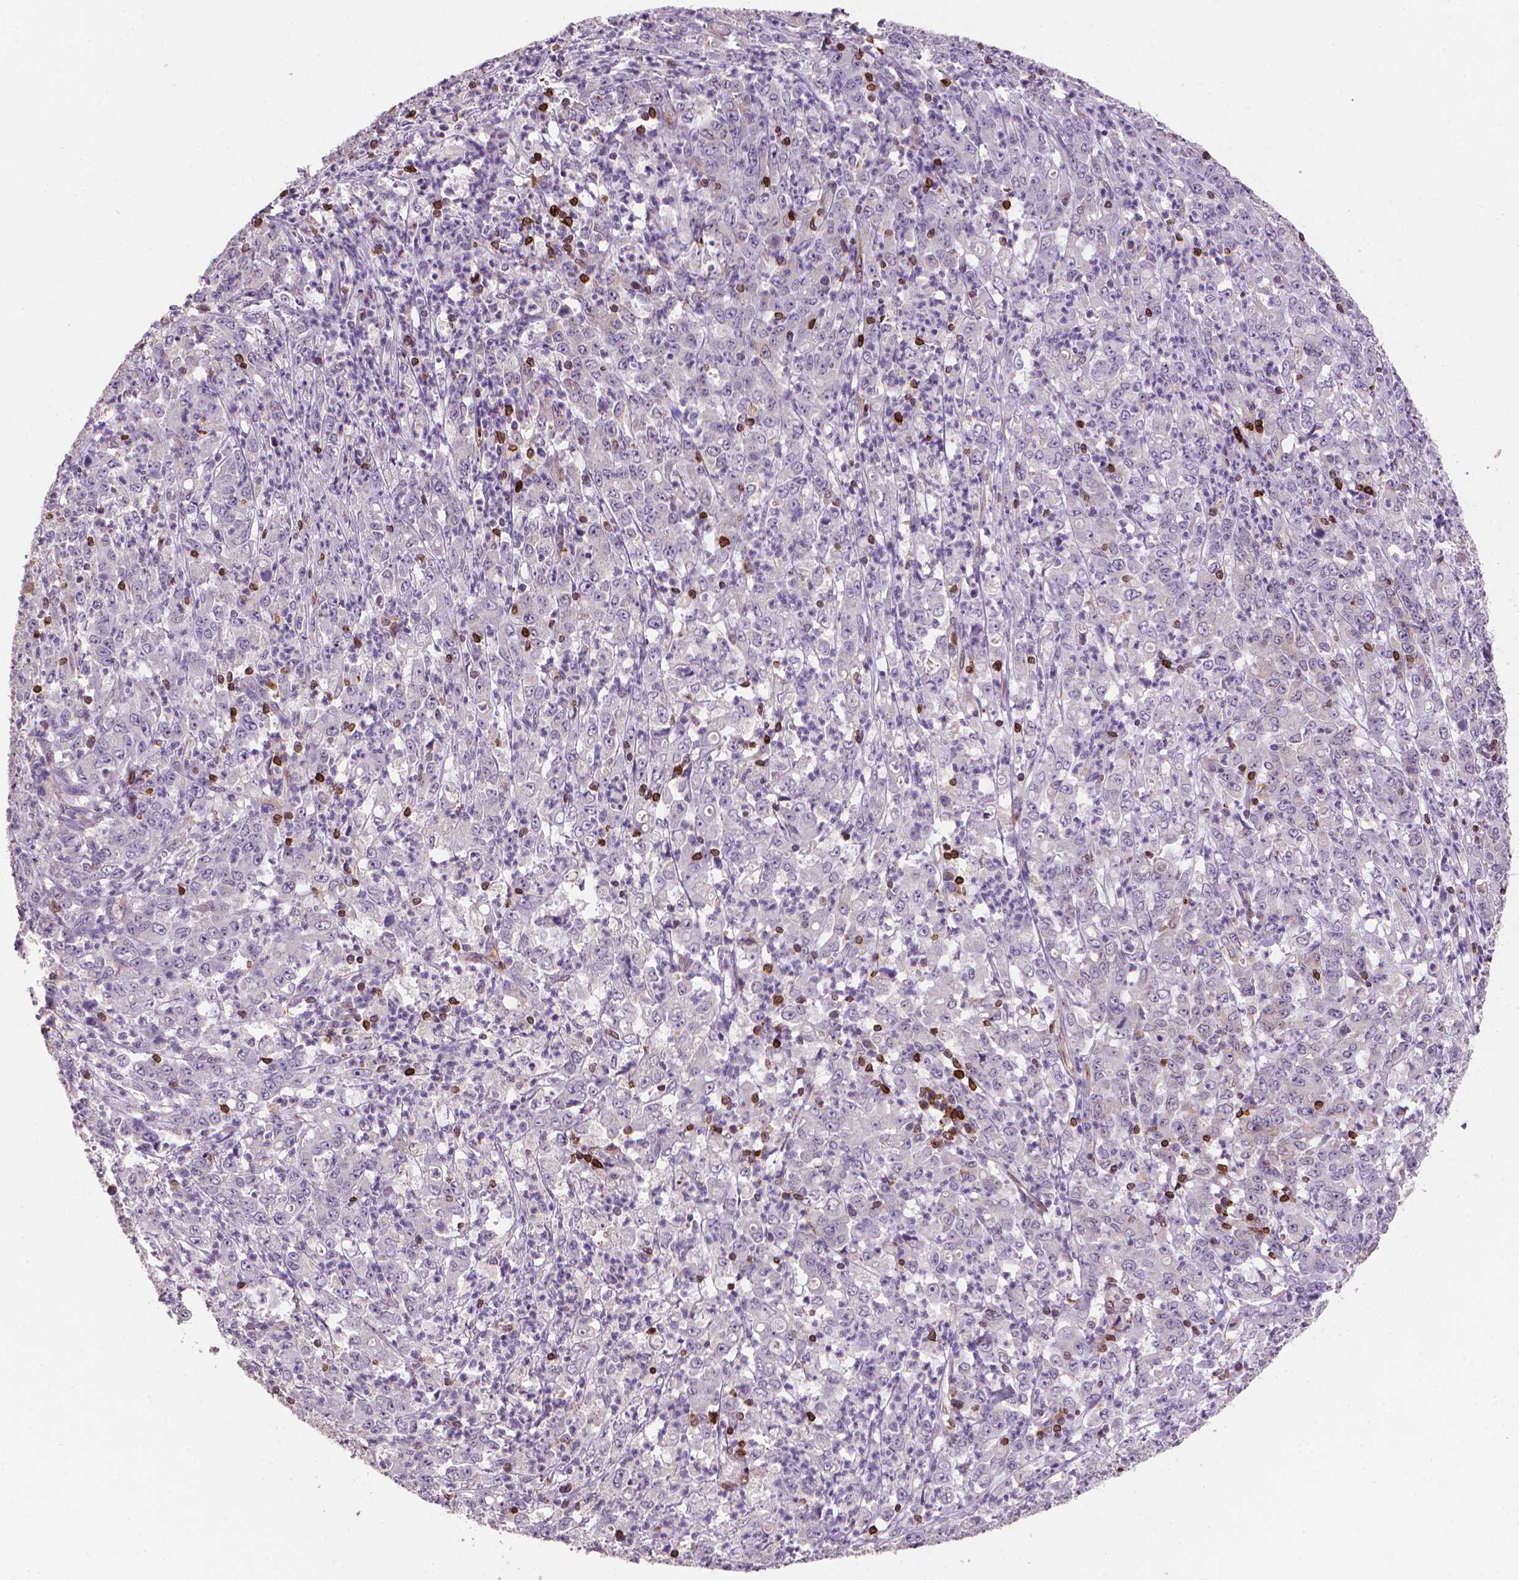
{"staining": {"intensity": "negative", "quantity": "none", "location": "none"}, "tissue": "stomach cancer", "cell_type": "Tumor cells", "image_type": "cancer", "snomed": [{"axis": "morphology", "description": "Adenocarcinoma, NOS"}, {"axis": "topography", "description": "Stomach, lower"}], "caption": "High magnification brightfield microscopy of stomach cancer (adenocarcinoma) stained with DAB (brown) and counterstained with hematoxylin (blue): tumor cells show no significant positivity.", "gene": "BCL2", "patient": {"sex": "female", "age": 71}}